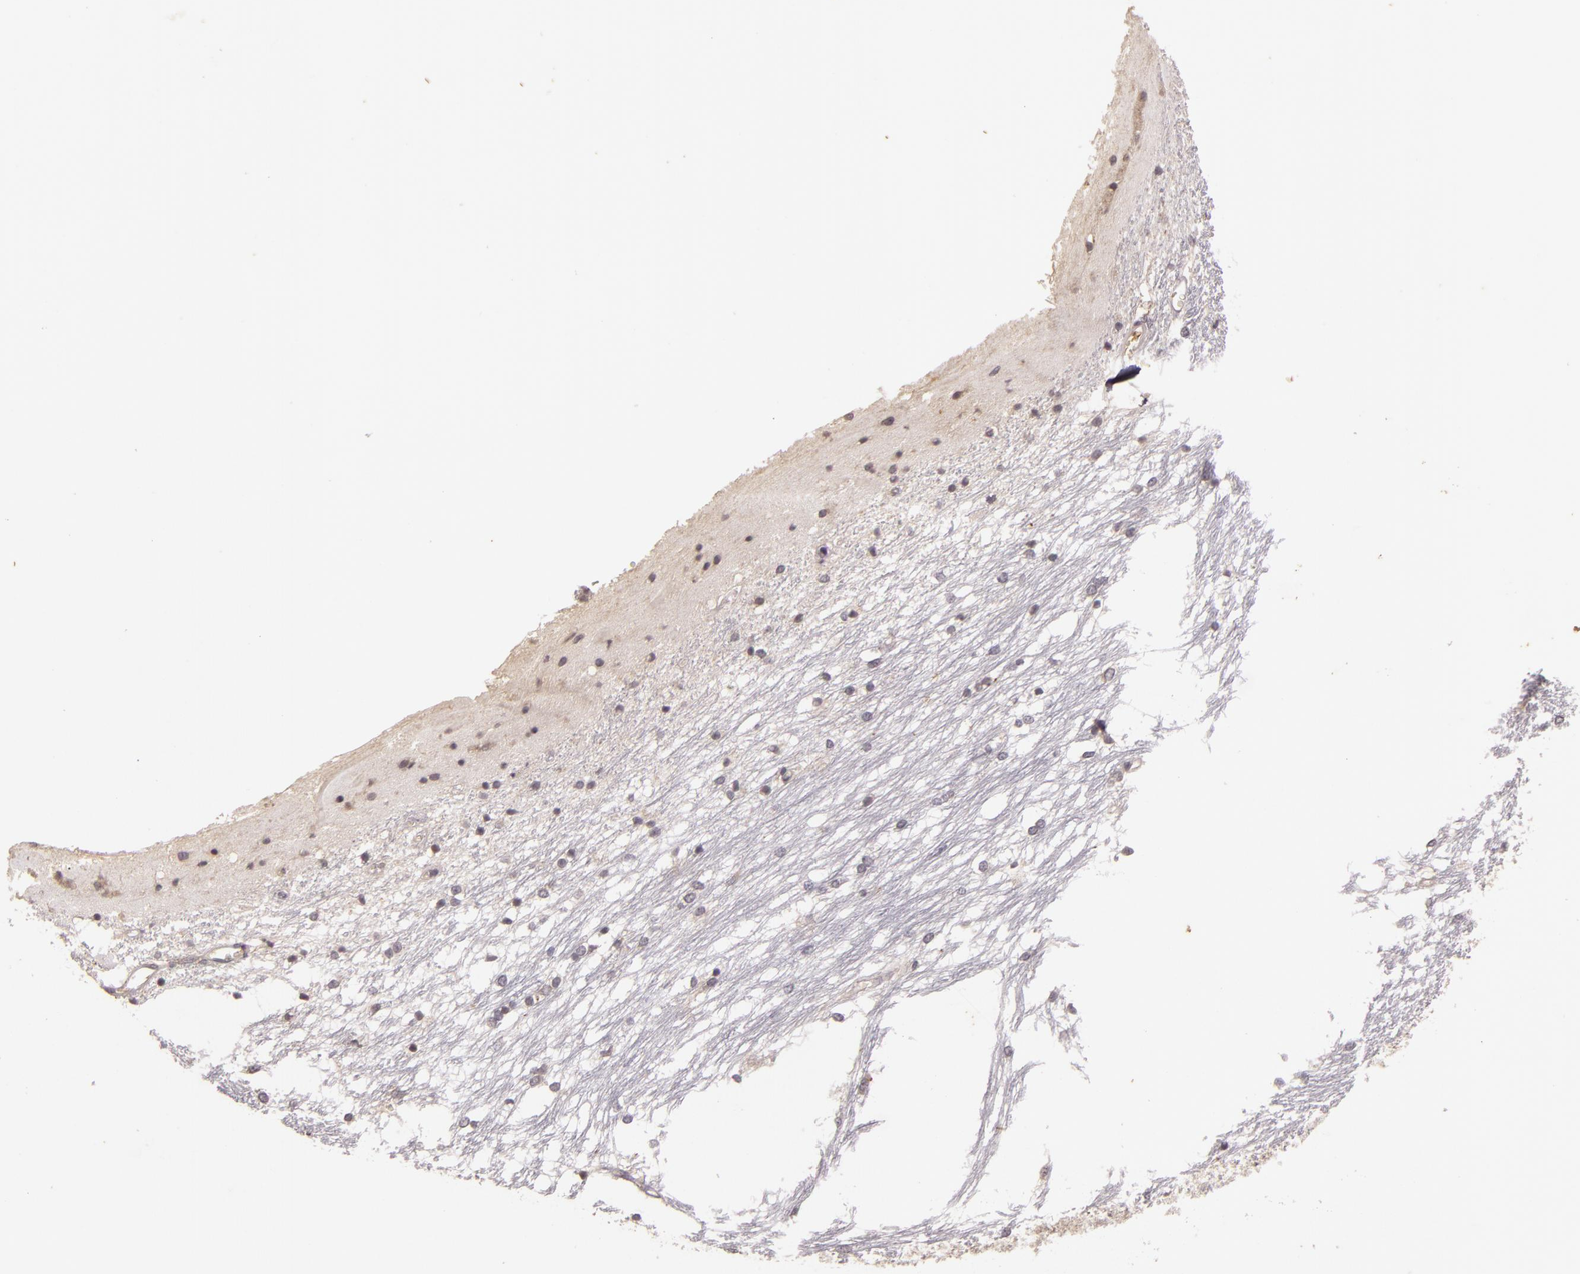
{"staining": {"intensity": "negative", "quantity": "none", "location": "none"}, "tissue": "caudate", "cell_type": "Glial cells", "image_type": "normal", "snomed": [{"axis": "morphology", "description": "Normal tissue, NOS"}, {"axis": "topography", "description": "Lateral ventricle wall"}], "caption": "Immunohistochemistry (IHC) of normal caudate shows no positivity in glial cells. Brightfield microscopy of immunohistochemistry stained with DAB (brown) and hematoxylin (blue), captured at high magnification.", "gene": "TFF1", "patient": {"sex": "female", "age": 19}}